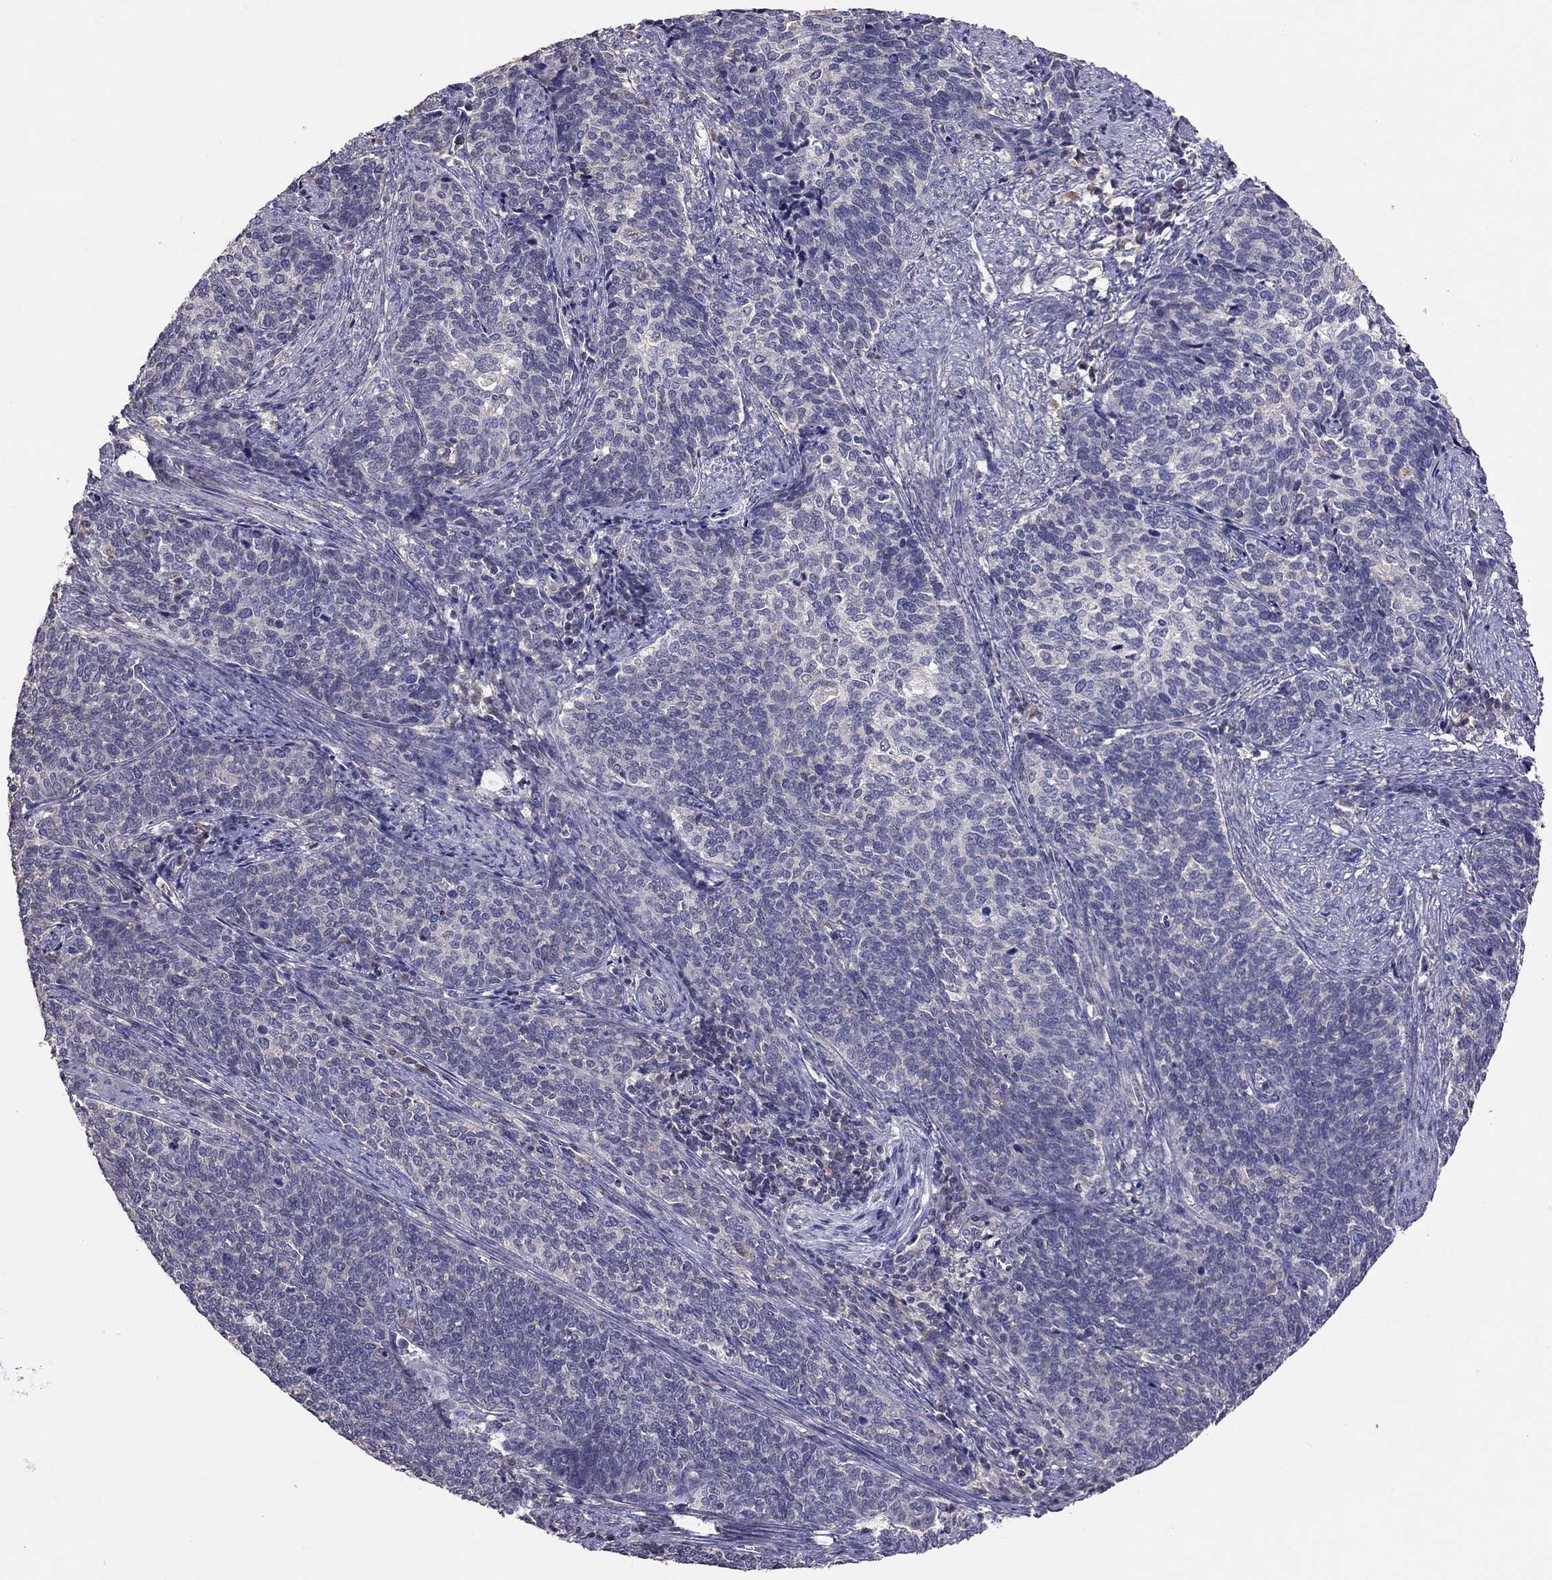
{"staining": {"intensity": "negative", "quantity": "none", "location": "none"}, "tissue": "cervical cancer", "cell_type": "Tumor cells", "image_type": "cancer", "snomed": [{"axis": "morphology", "description": "Squamous cell carcinoma, NOS"}, {"axis": "topography", "description": "Cervix"}], "caption": "Immunohistochemistry photomicrograph of cervical squamous cell carcinoma stained for a protein (brown), which shows no positivity in tumor cells.", "gene": "RTP5", "patient": {"sex": "female", "age": 39}}